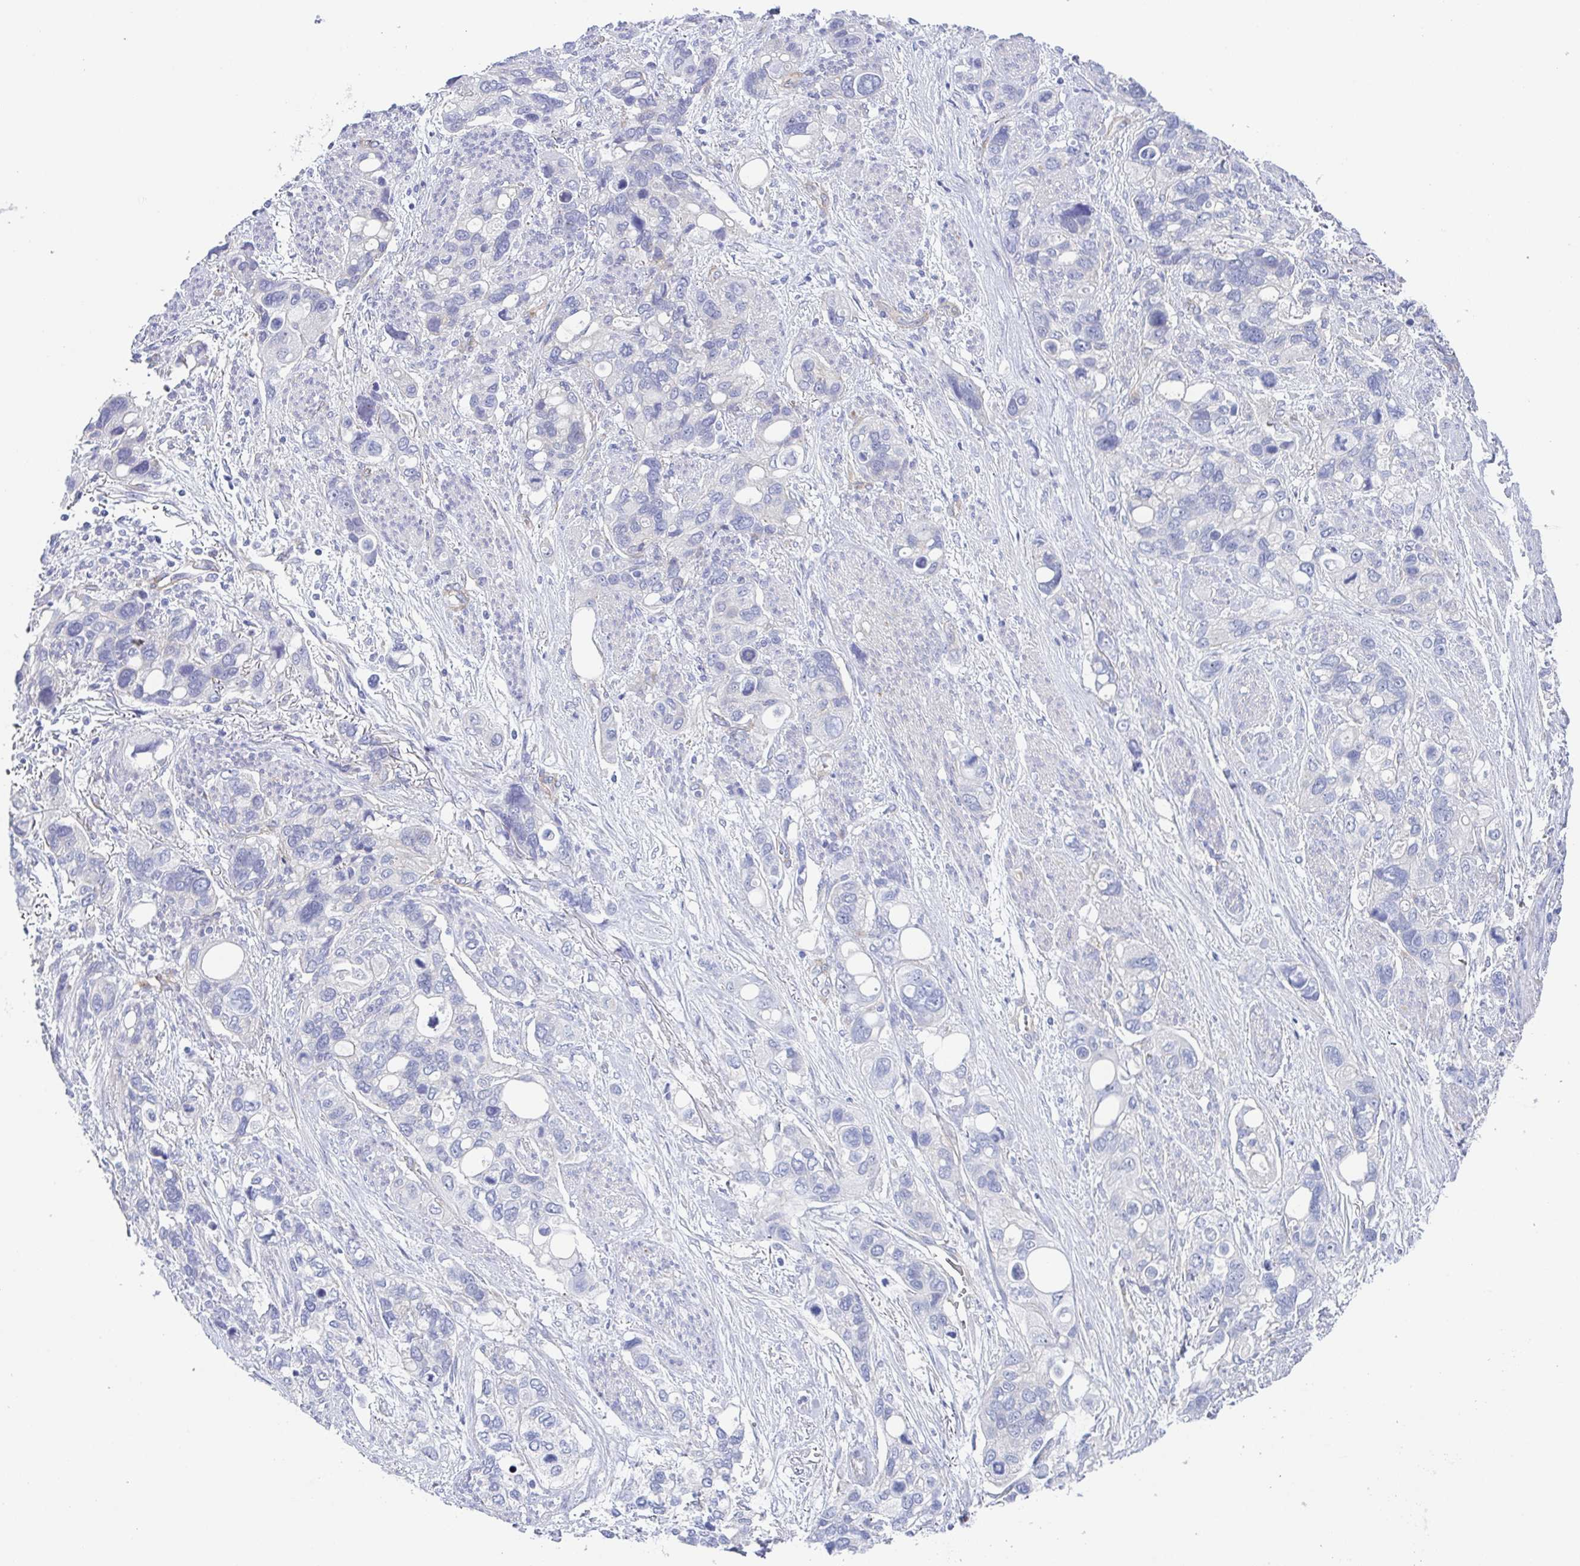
{"staining": {"intensity": "negative", "quantity": "none", "location": "none"}, "tissue": "stomach cancer", "cell_type": "Tumor cells", "image_type": "cancer", "snomed": [{"axis": "morphology", "description": "Adenocarcinoma, NOS"}, {"axis": "topography", "description": "Stomach, upper"}], "caption": "The micrograph reveals no staining of tumor cells in stomach adenocarcinoma.", "gene": "DYNC1I1", "patient": {"sex": "female", "age": 81}}